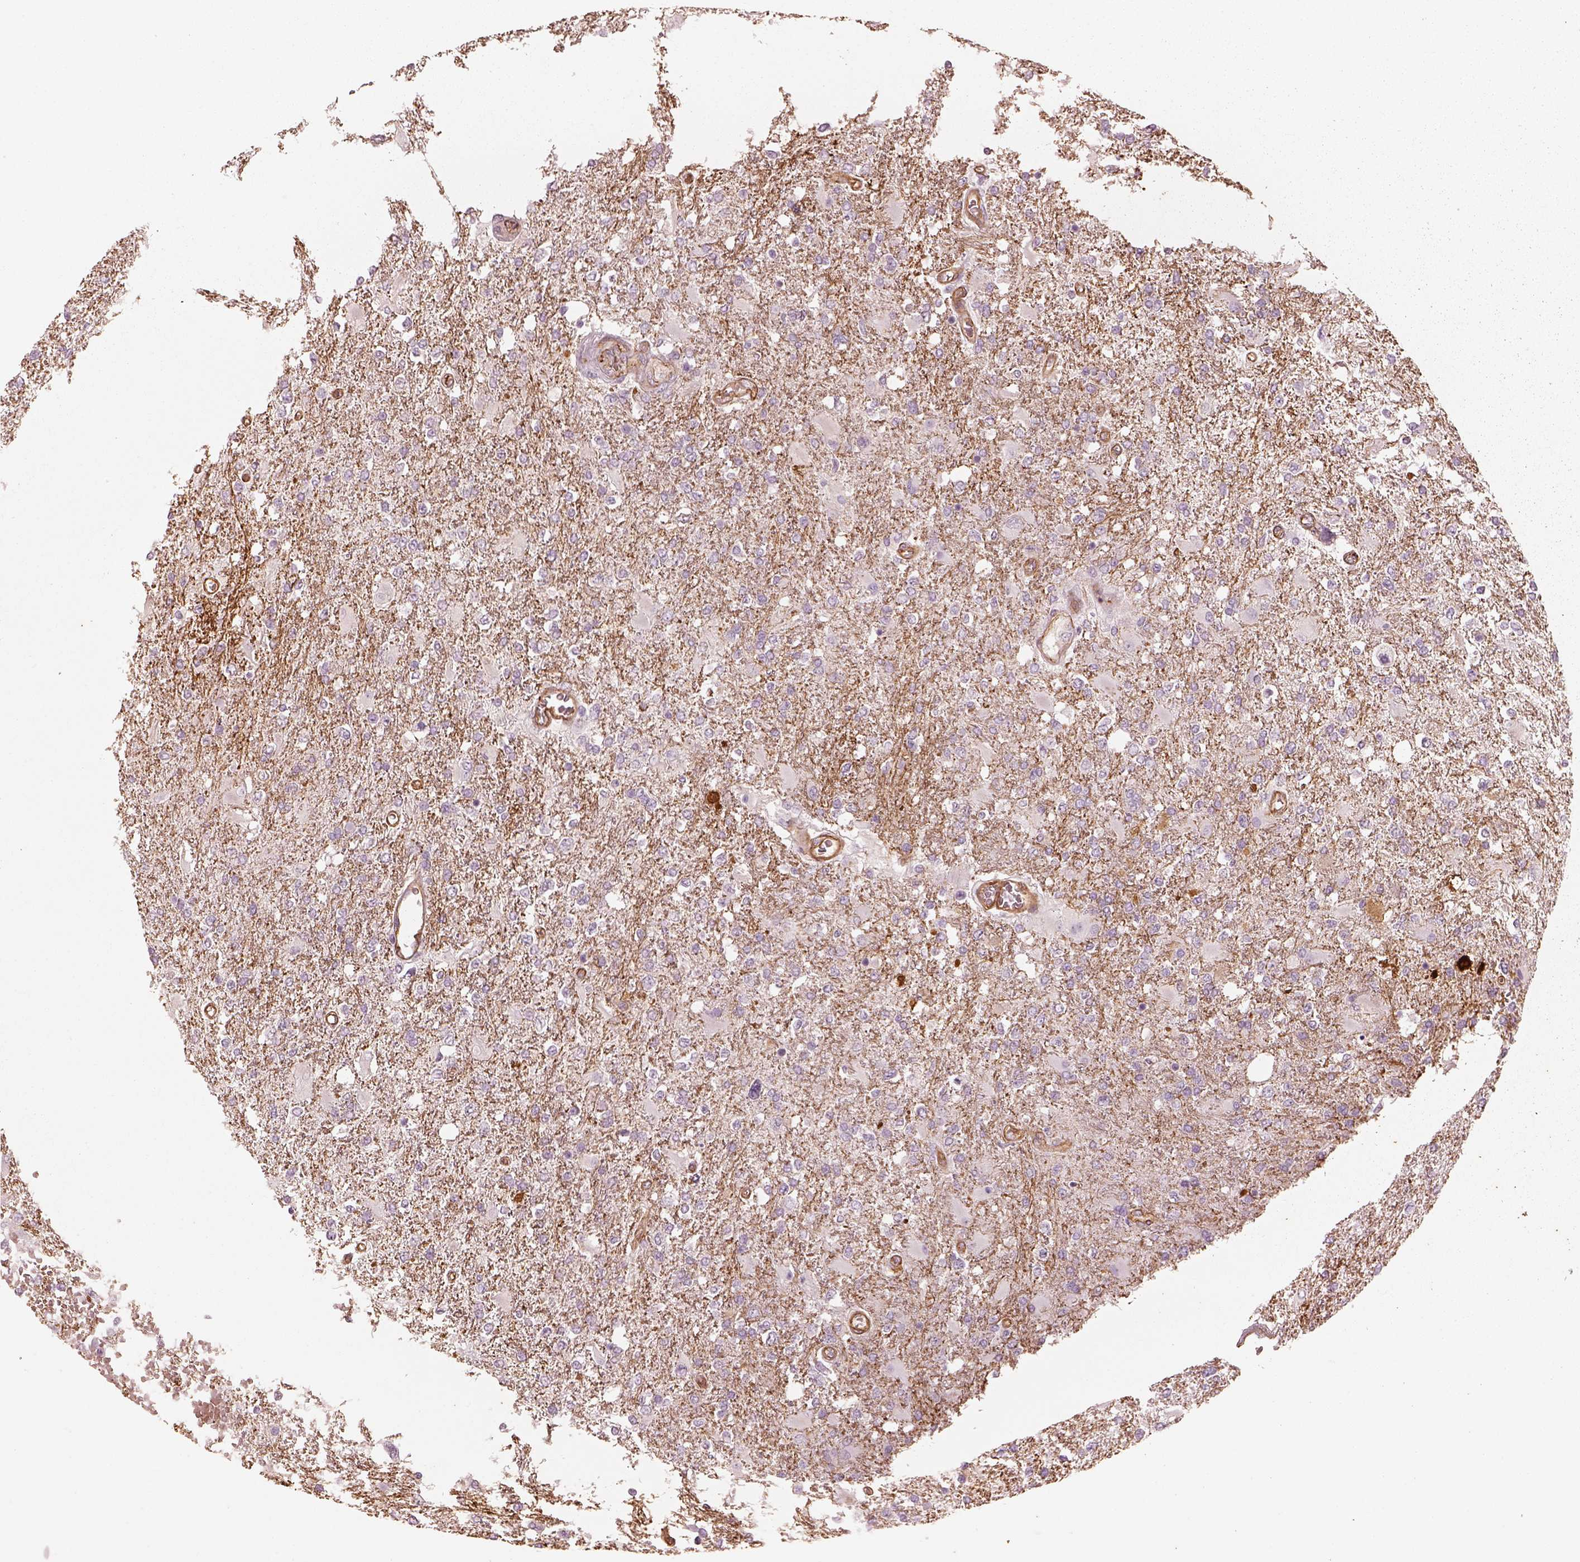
{"staining": {"intensity": "negative", "quantity": "none", "location": "none"}, "tissue": "glioma", "cell_type": "Tumor cells", "image_type": "cancer", "snomed": [{"axis": "morphology", "description": "Glioma, malignant, High grade"}, {"axis": "topography", "description": "Cerebral cortex"}], "caption": "The micrograph reveals no significant staining in tumor cells of high-grade glioma (malignant).", "gene": "CRYM", "patient": {"sex": "male", "age": 79}}